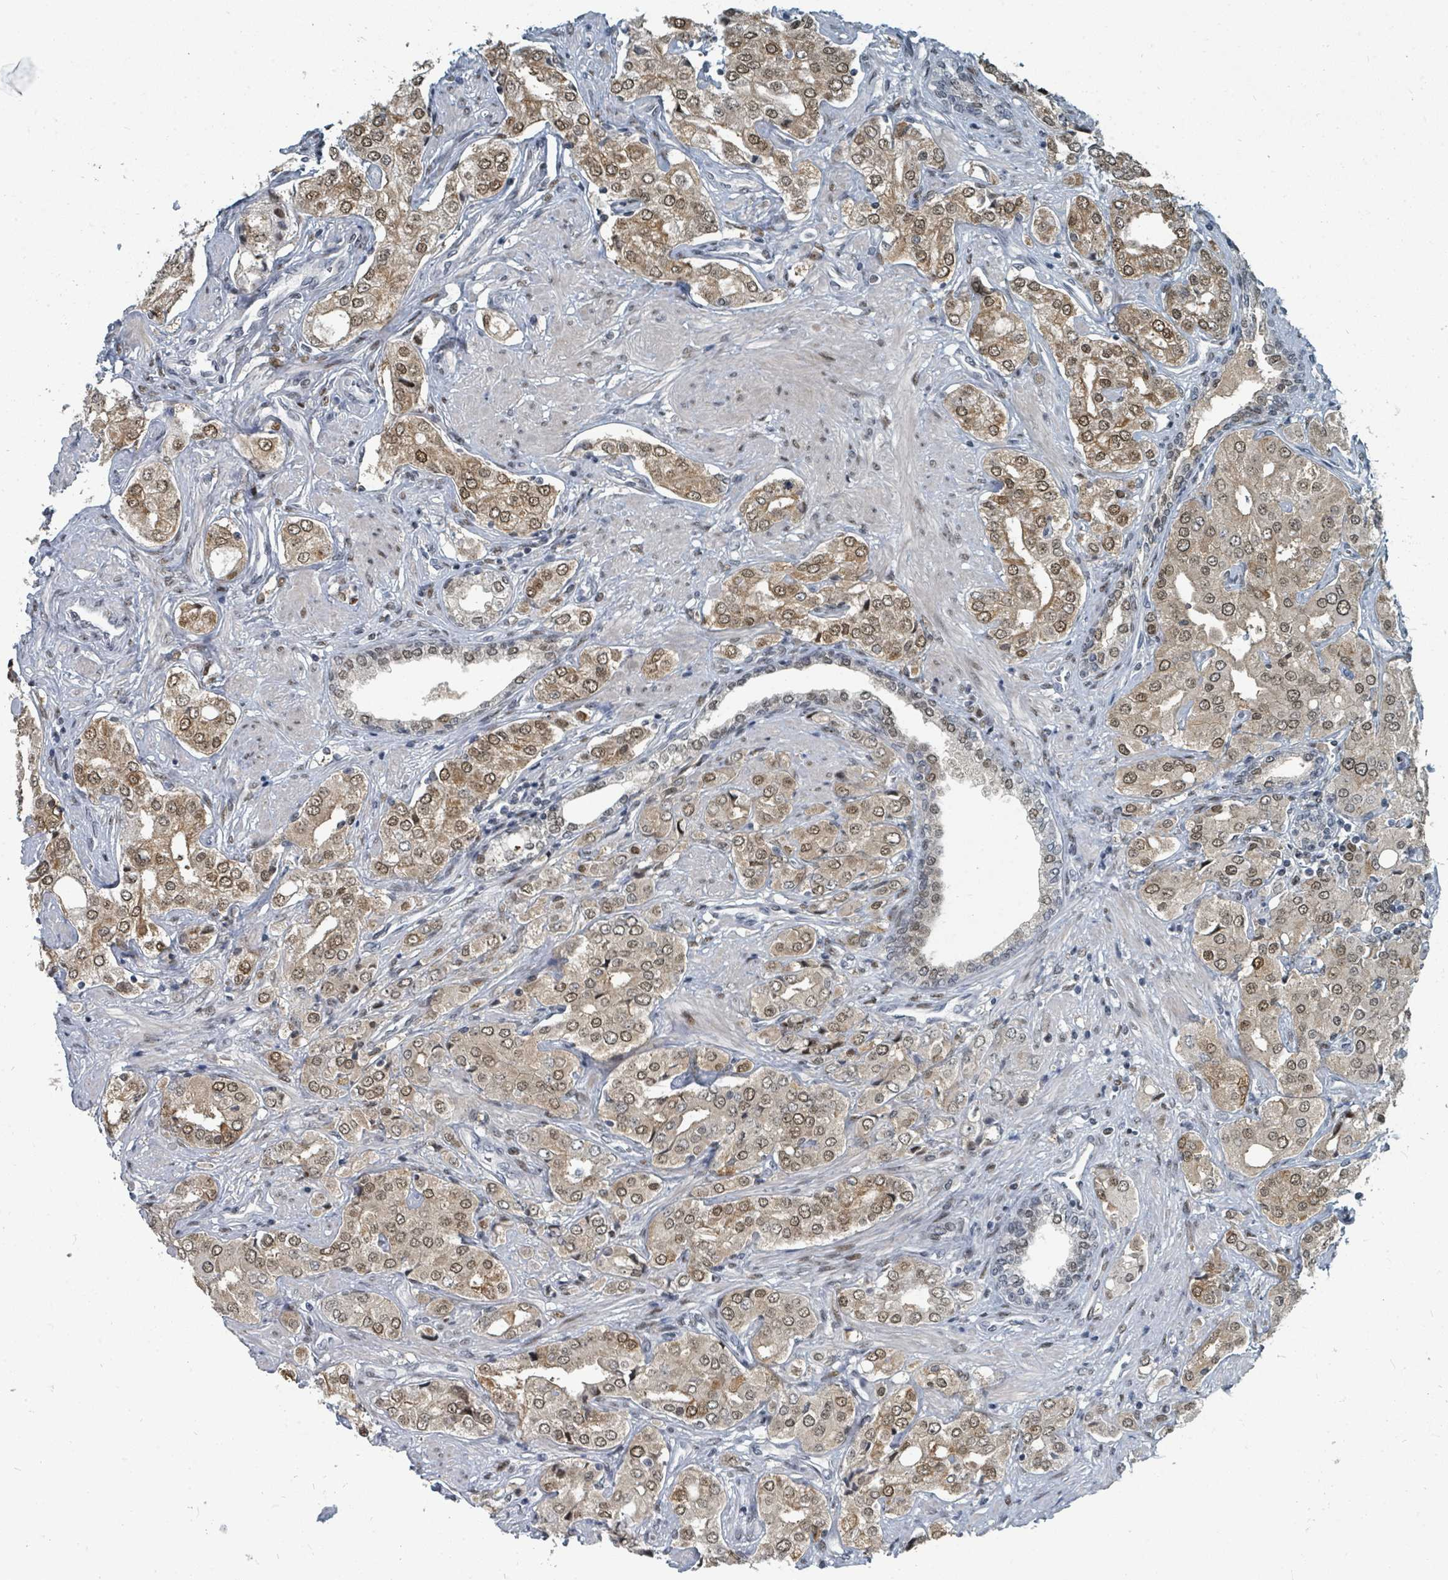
{"staining": {"intensity": "moderate", "quantity": ">75%", "location": "cytoplasmic/membranous,nuclear"}, "tissue": "prostate cancer", "cell_type": "Tumor cells", "image_type": "cancer", "snomed": [{"axis": "morphology", "description": "Adenocarcinoma, High grade"}, {"axis": "topography", "description": "Prostate"}], "caption": "This histopathology image demonstrates IHC staining of human prostate cancer (adenocarcinoma (high-grade)), with medium moderate cytoplasmic/membranous and nuclear staining in approximately >75% of tumor cells.", "gene": "UCK1", "patient": {"sex": "male", "age": 71}}